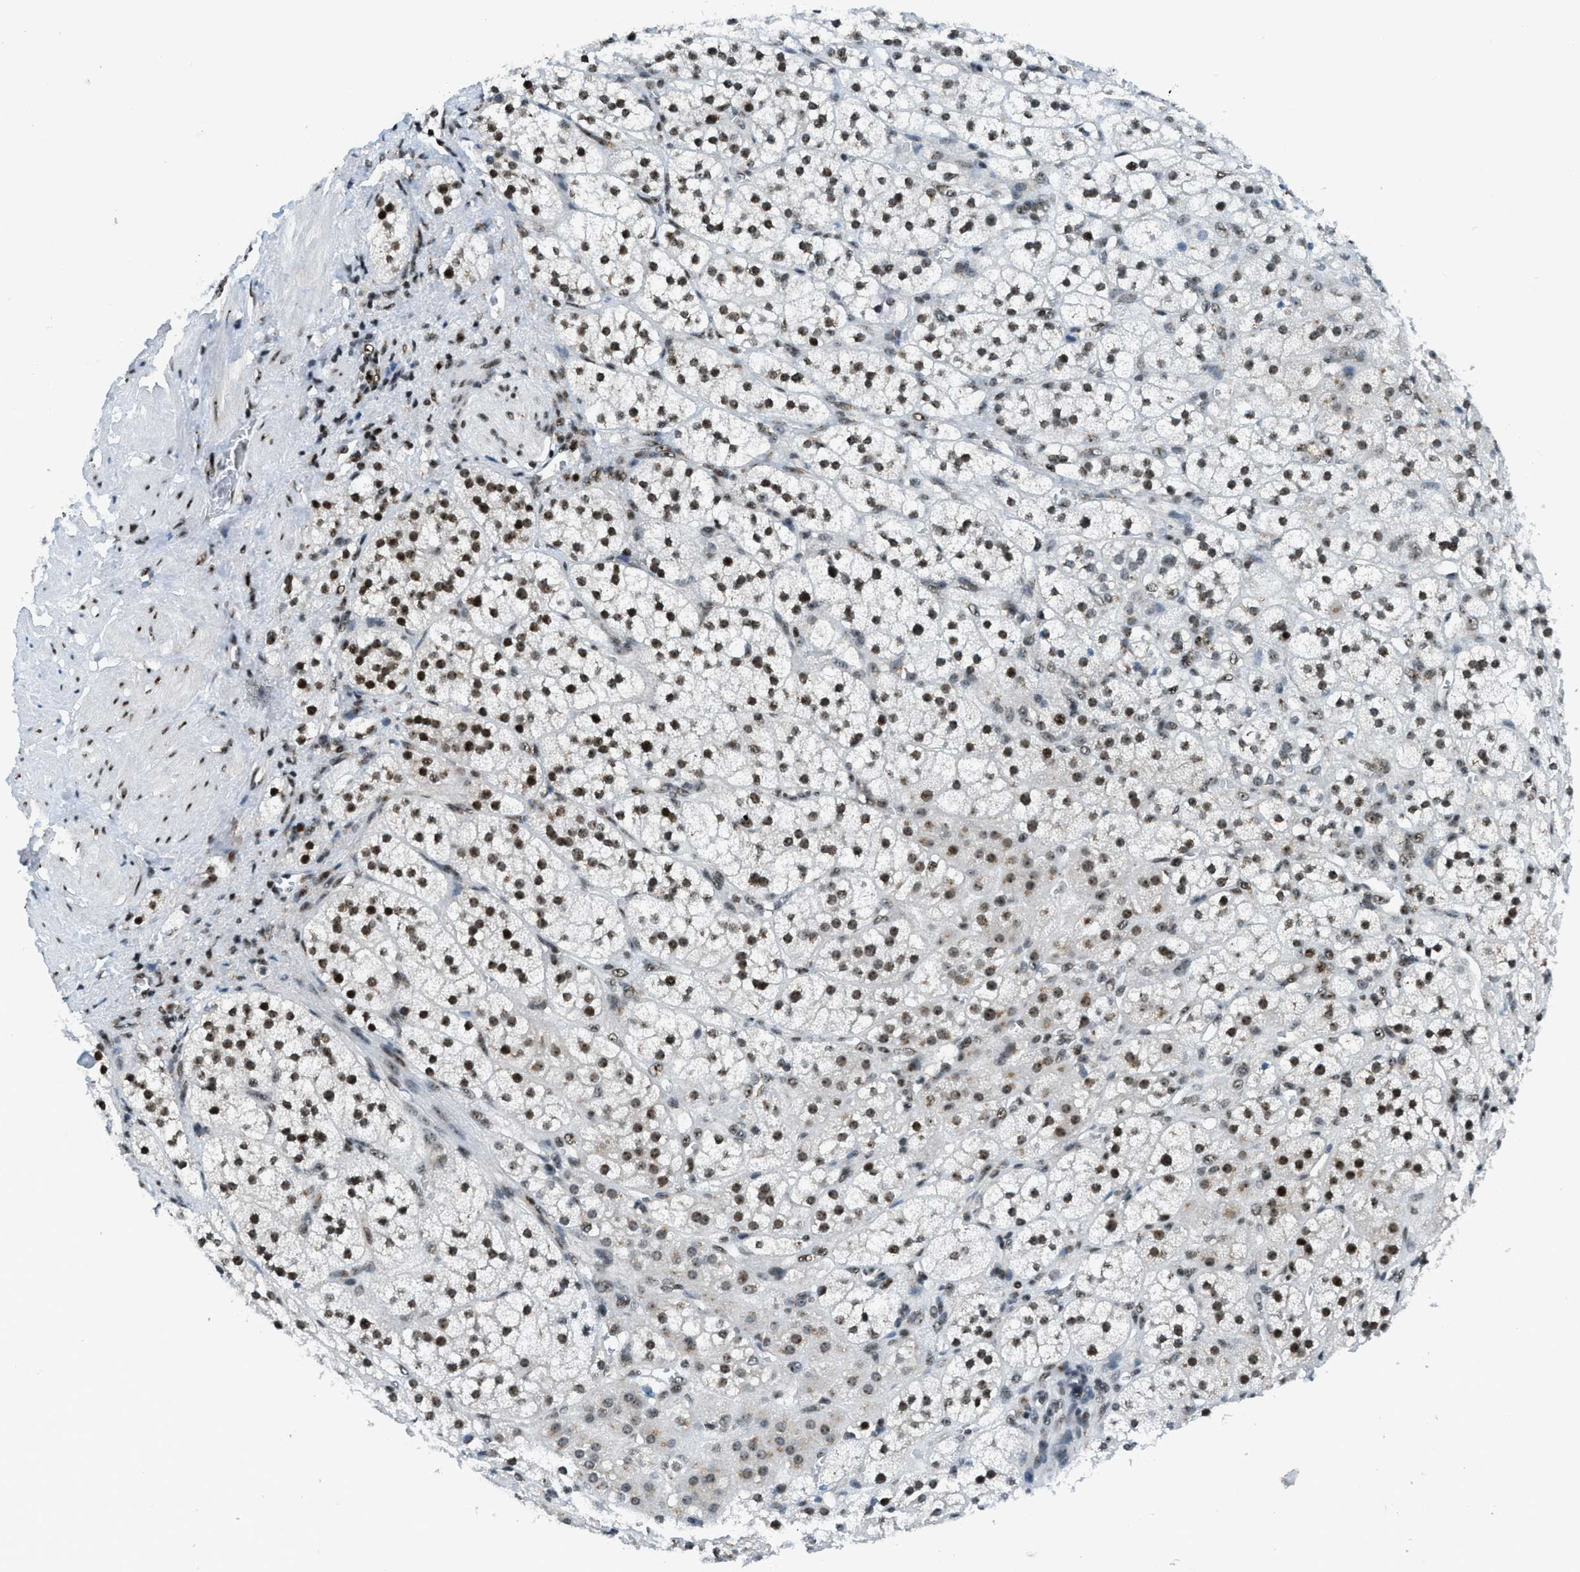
{"staining": {"intensity": "strong", "quantity": ">75%", "location": "nuclear"}, "tissue": "adrenal gland", "cell_type": "Glandular cells", "image_type": "normal", "snomed": [{"axis": "morphology", "description": "Normal tissue, NOS"}, {"axis": "topography", "description": "Adrenal gland"}], "caption": "Immunohistochemistry (DAB) staining of unremarkable human adrenal gland shows strong nuclear protein positivity in about >75% of glandular cells.", "gene": "RAD51B", "patient": {"sex": "male", "age": 56}}